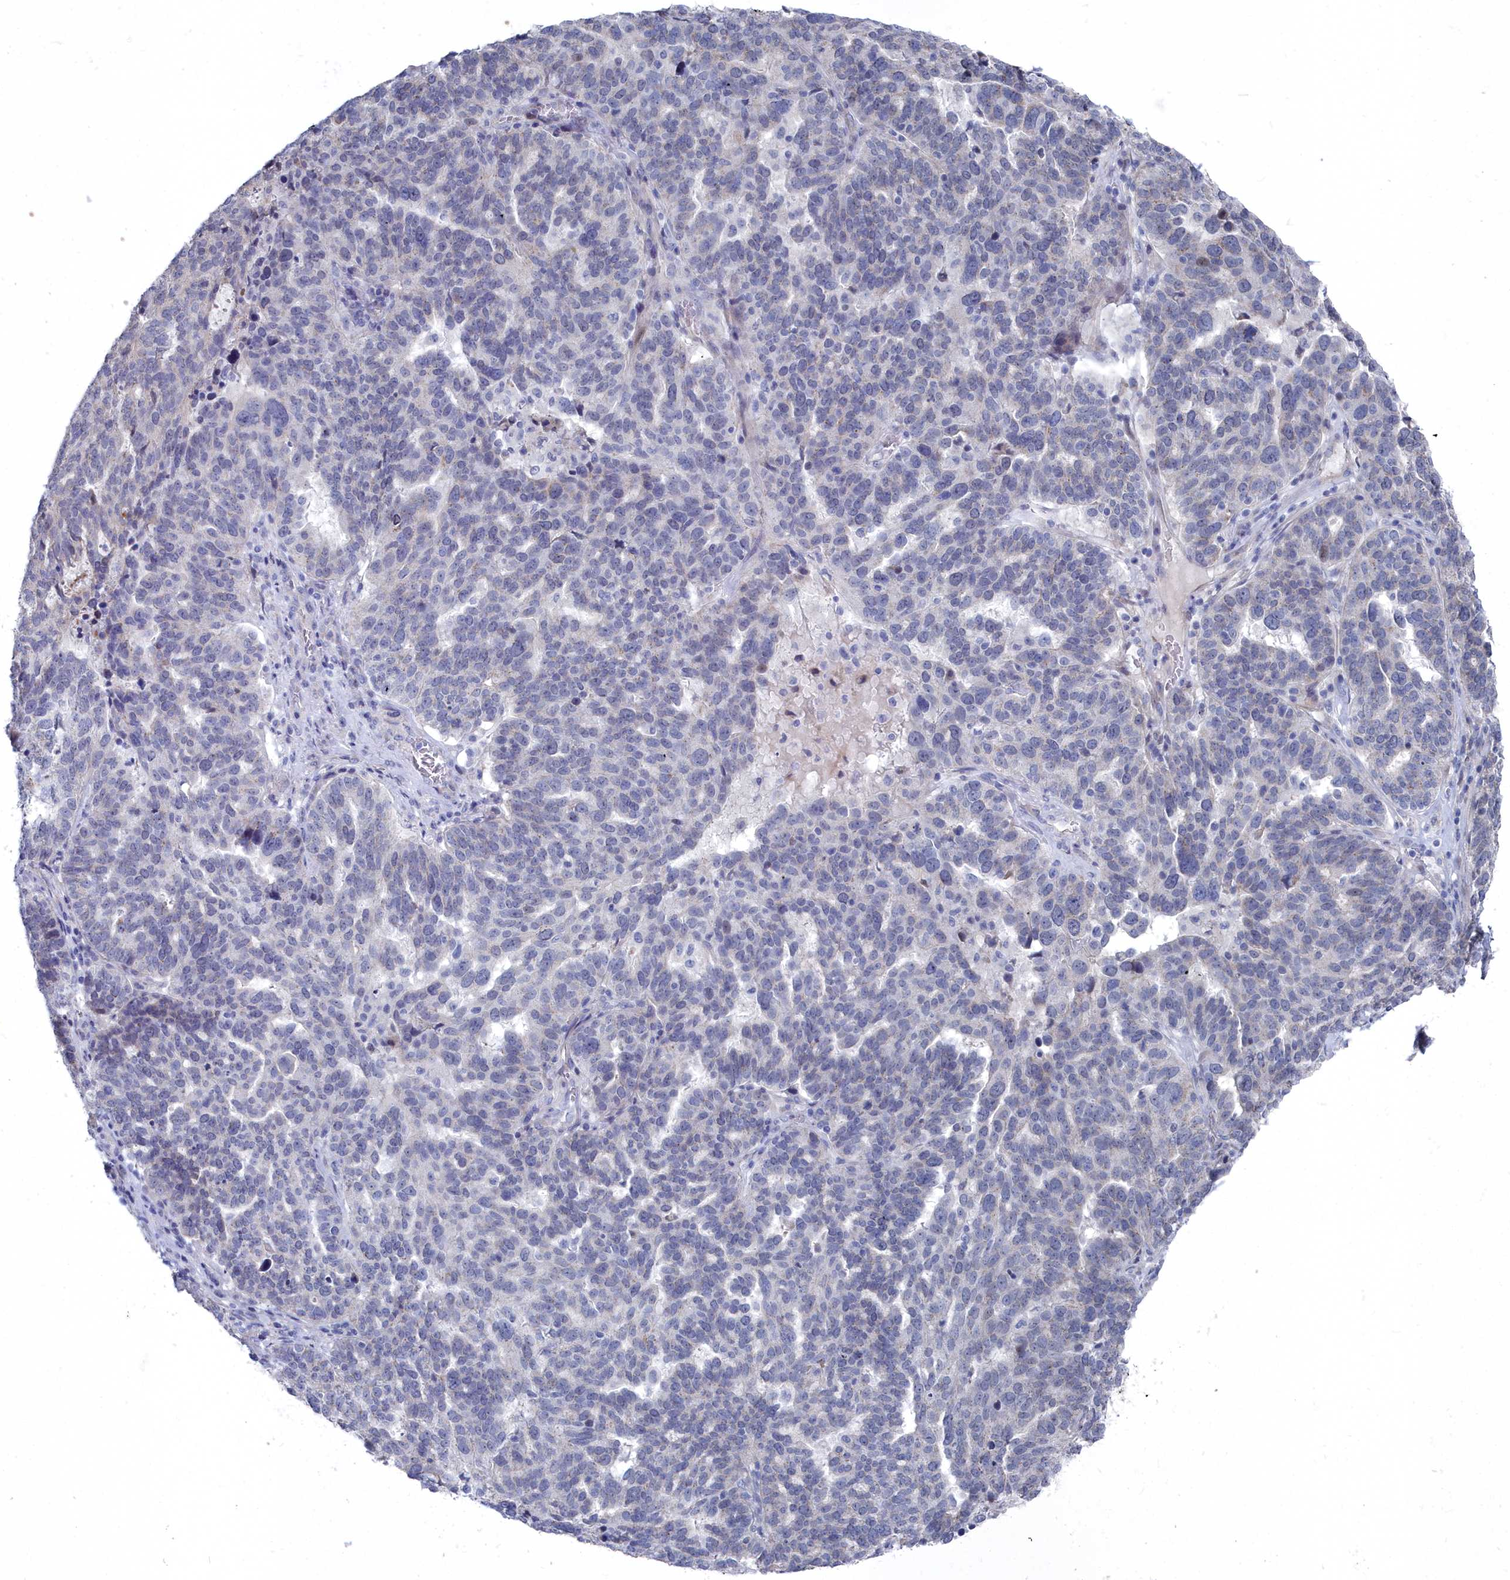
{"staining": {"intensity": "negative", "quantity": "none", "location": "none"}, "tissue": "ovarian cancer", "cell_type": "Tumor cells", "image_type": "cancer", "snomed": [{"axis": "morphology", "description": "Cystadenocarcinoma, serous, NOS"}, {"axis": "topography", "description": "Ovary"}], "caption": "DAB (3,3'-diaminobenzidine) immunohistochemical staining of human ovarian cancer exhibits no significant staining in tumor cells.", "gene": "SHISAL2A", "patient": {"sex": "female", "age": 59}}